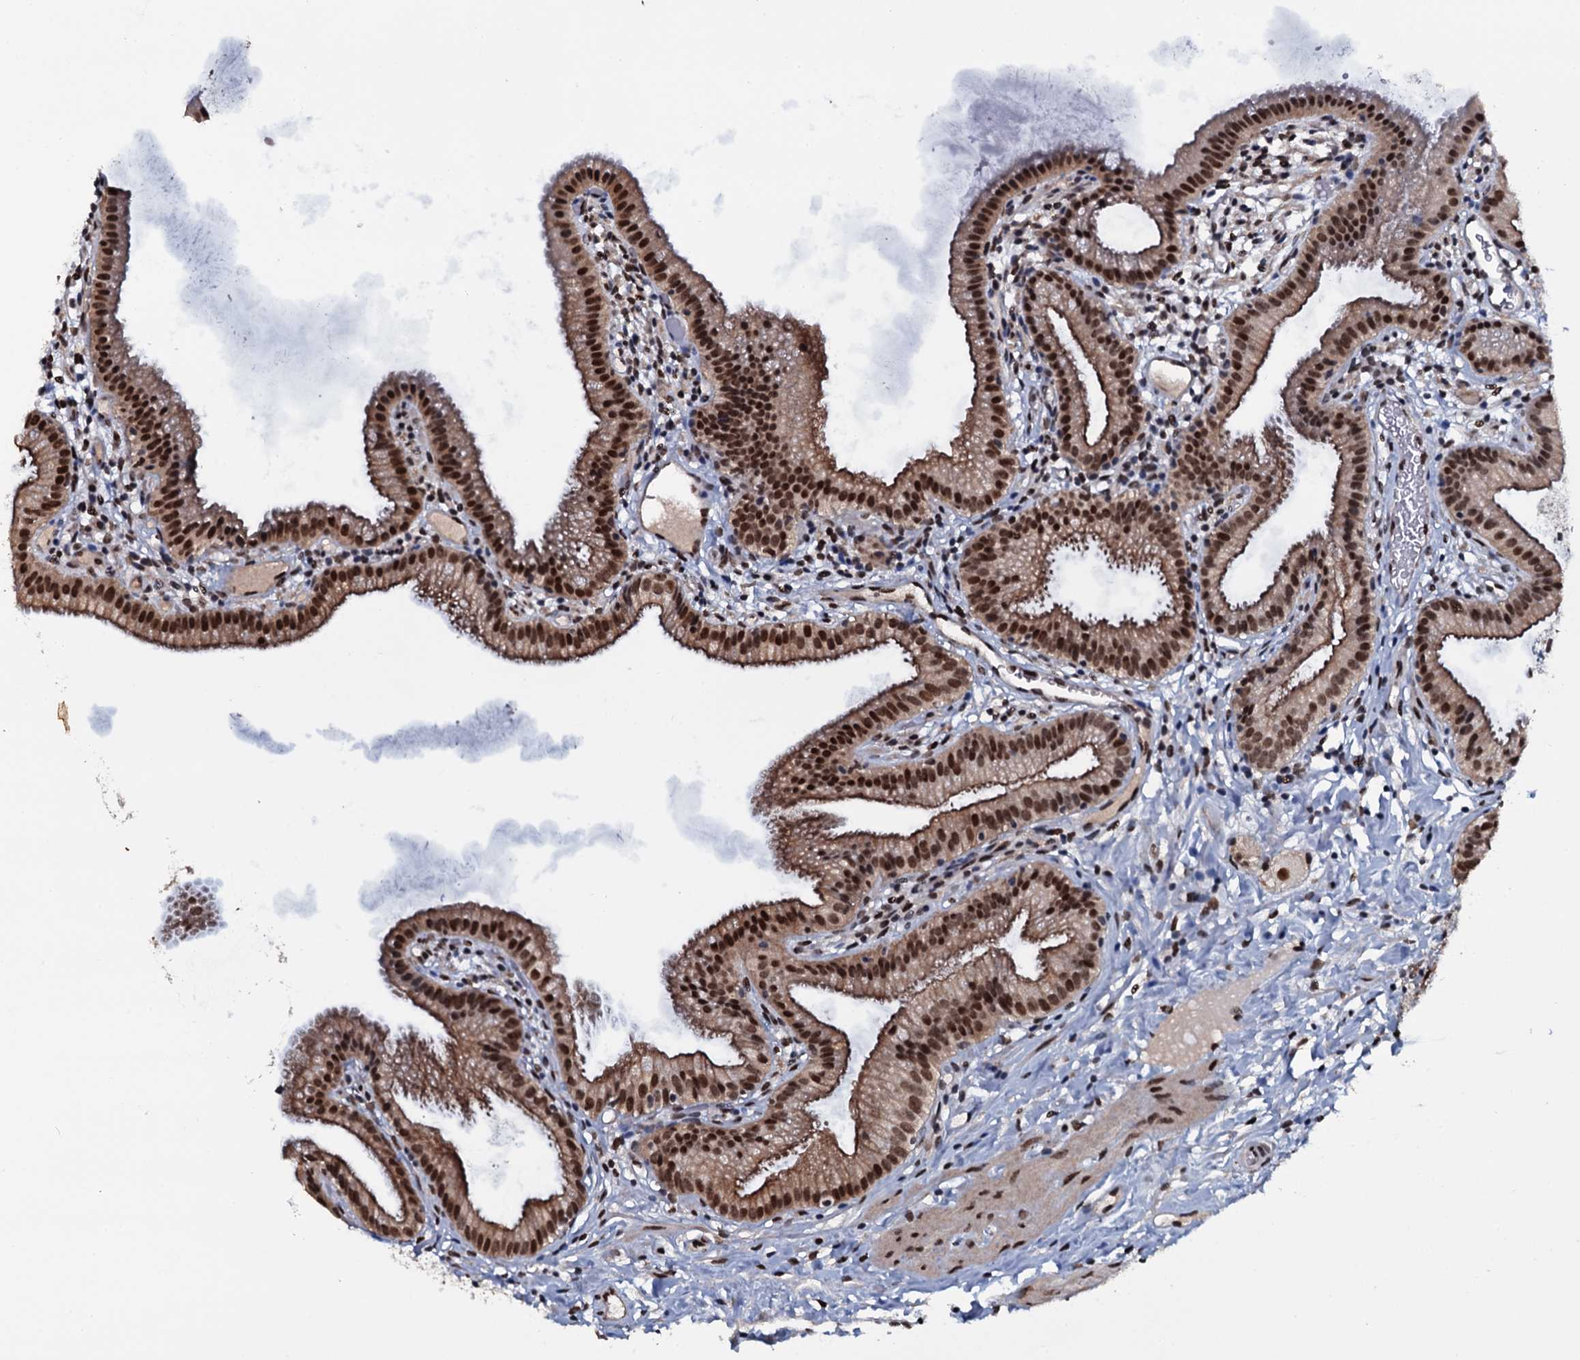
{"staining": {"intensity": "strong", "quantity": ">75%", "location": "cytoplasmic/membranous,nuclear"}, "tissue": "gallbladder", "cell_type": "Glandular cells", "image_type": "normal", "snomed": [{"axis": "morphology", "description": "Normal tissue, NOS"}, {"axis": "topography", "description": "Gallbladder"}], "caption": "The image reveals staining of normal gallbladder, revealing strong cytoplasmic/membranous,nuclear protein expression (brown color) within glandular cells. (Brightfield microscopy of DAB IHC at high magnification).", "gene": "SH2D4B", "patient": {"sex": "female", "age": 46}}